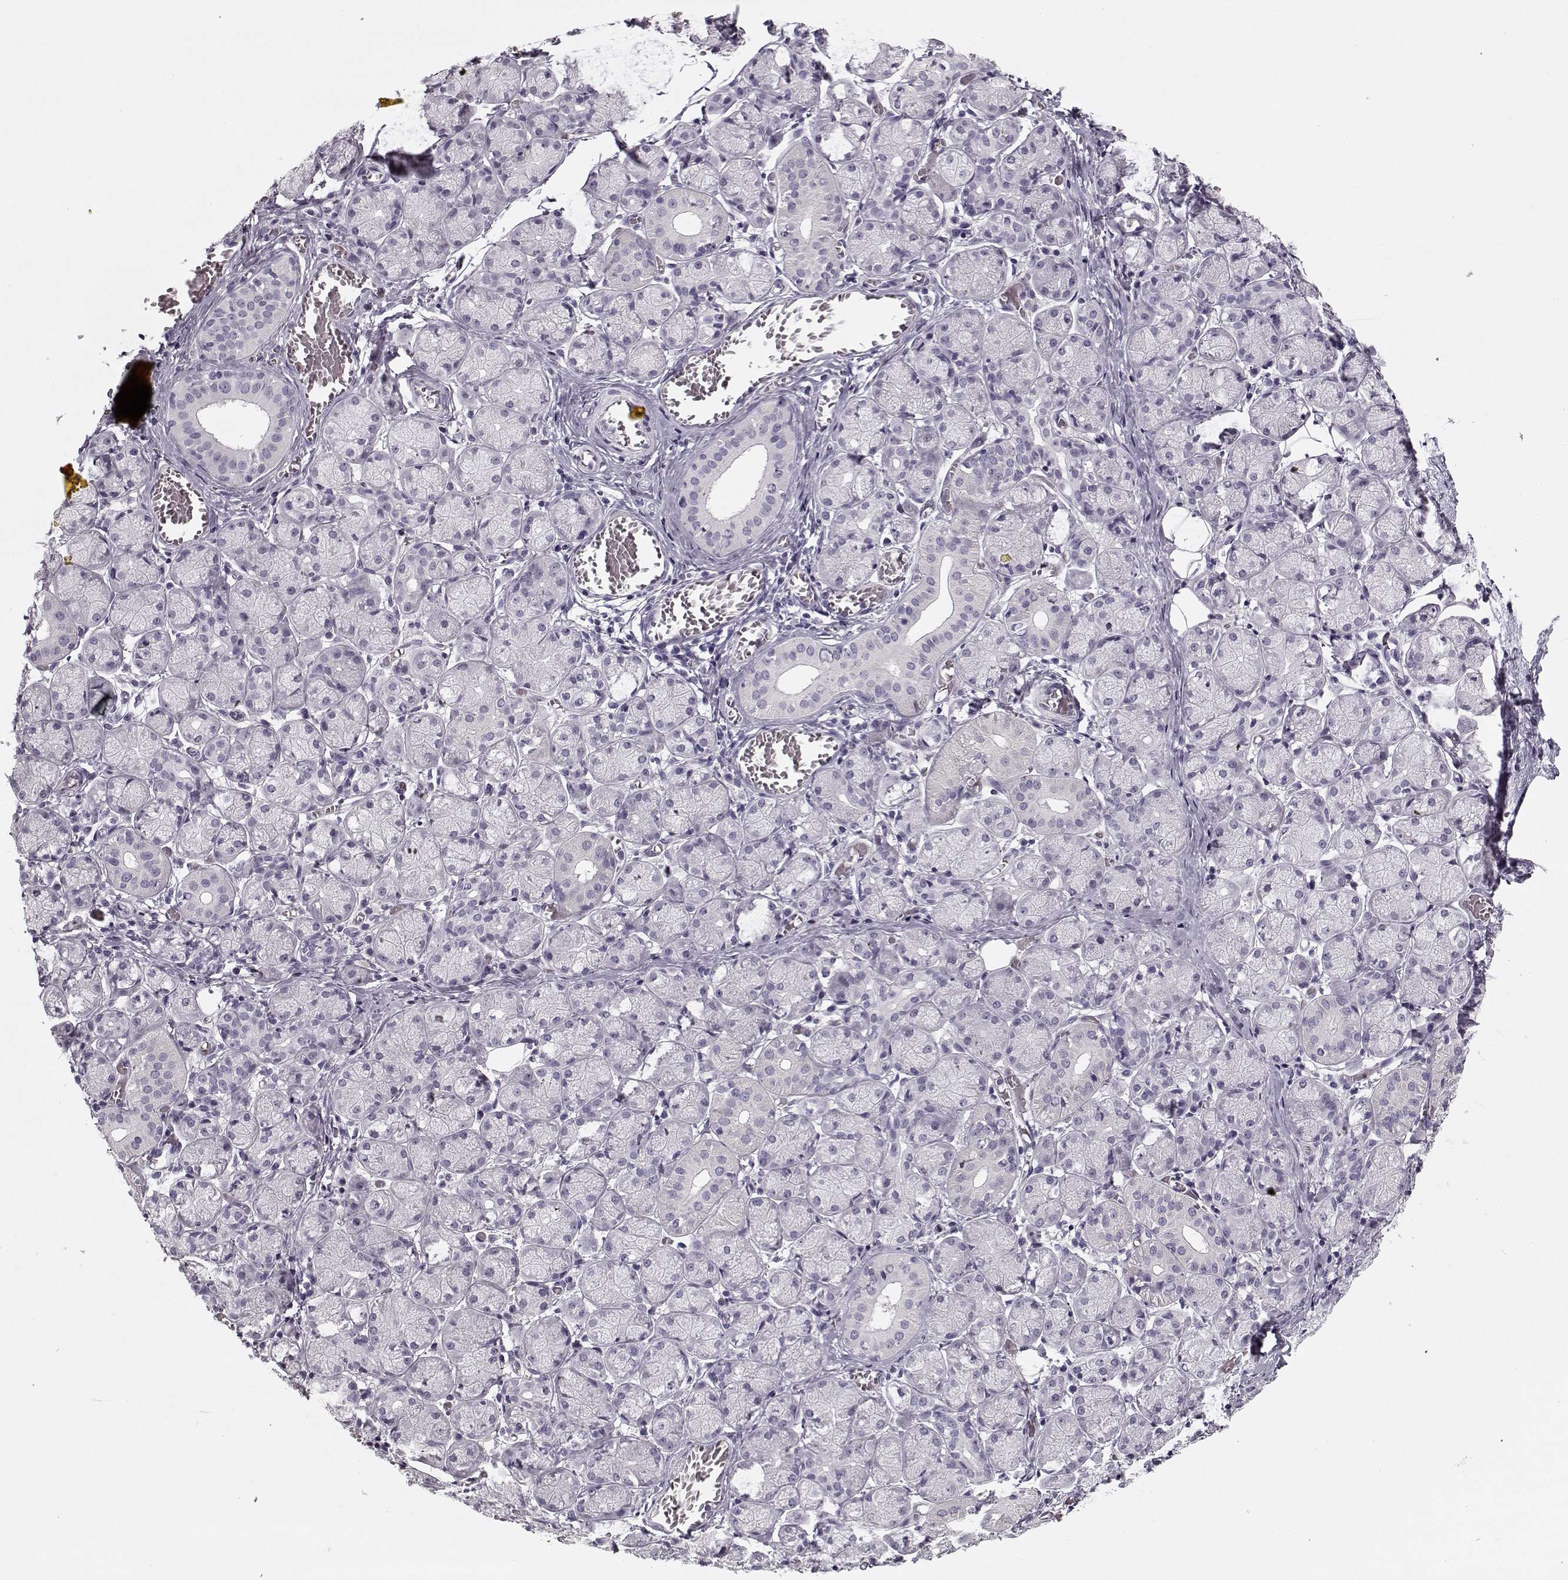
{"staining": {"intensity": "negative", "quantity": "none", "location": "none"}, "tissue": "salivary gland", "cell_type": "Glandular cells", "image_type": "normal", "snomed": [{"axis": "morphology", "description": "Normal tissue, NOS"}, {"axis": "topography", "description": "Salivary gland"}, {"axis": "topography", "description": "Peripheral nerve tissue"}], "caption": "Immunohistochemistry of benign salivary gland shows no positivity in glandular cells.", "gene": "PNMT", "patient": {"sex": "female", "age": 24}}